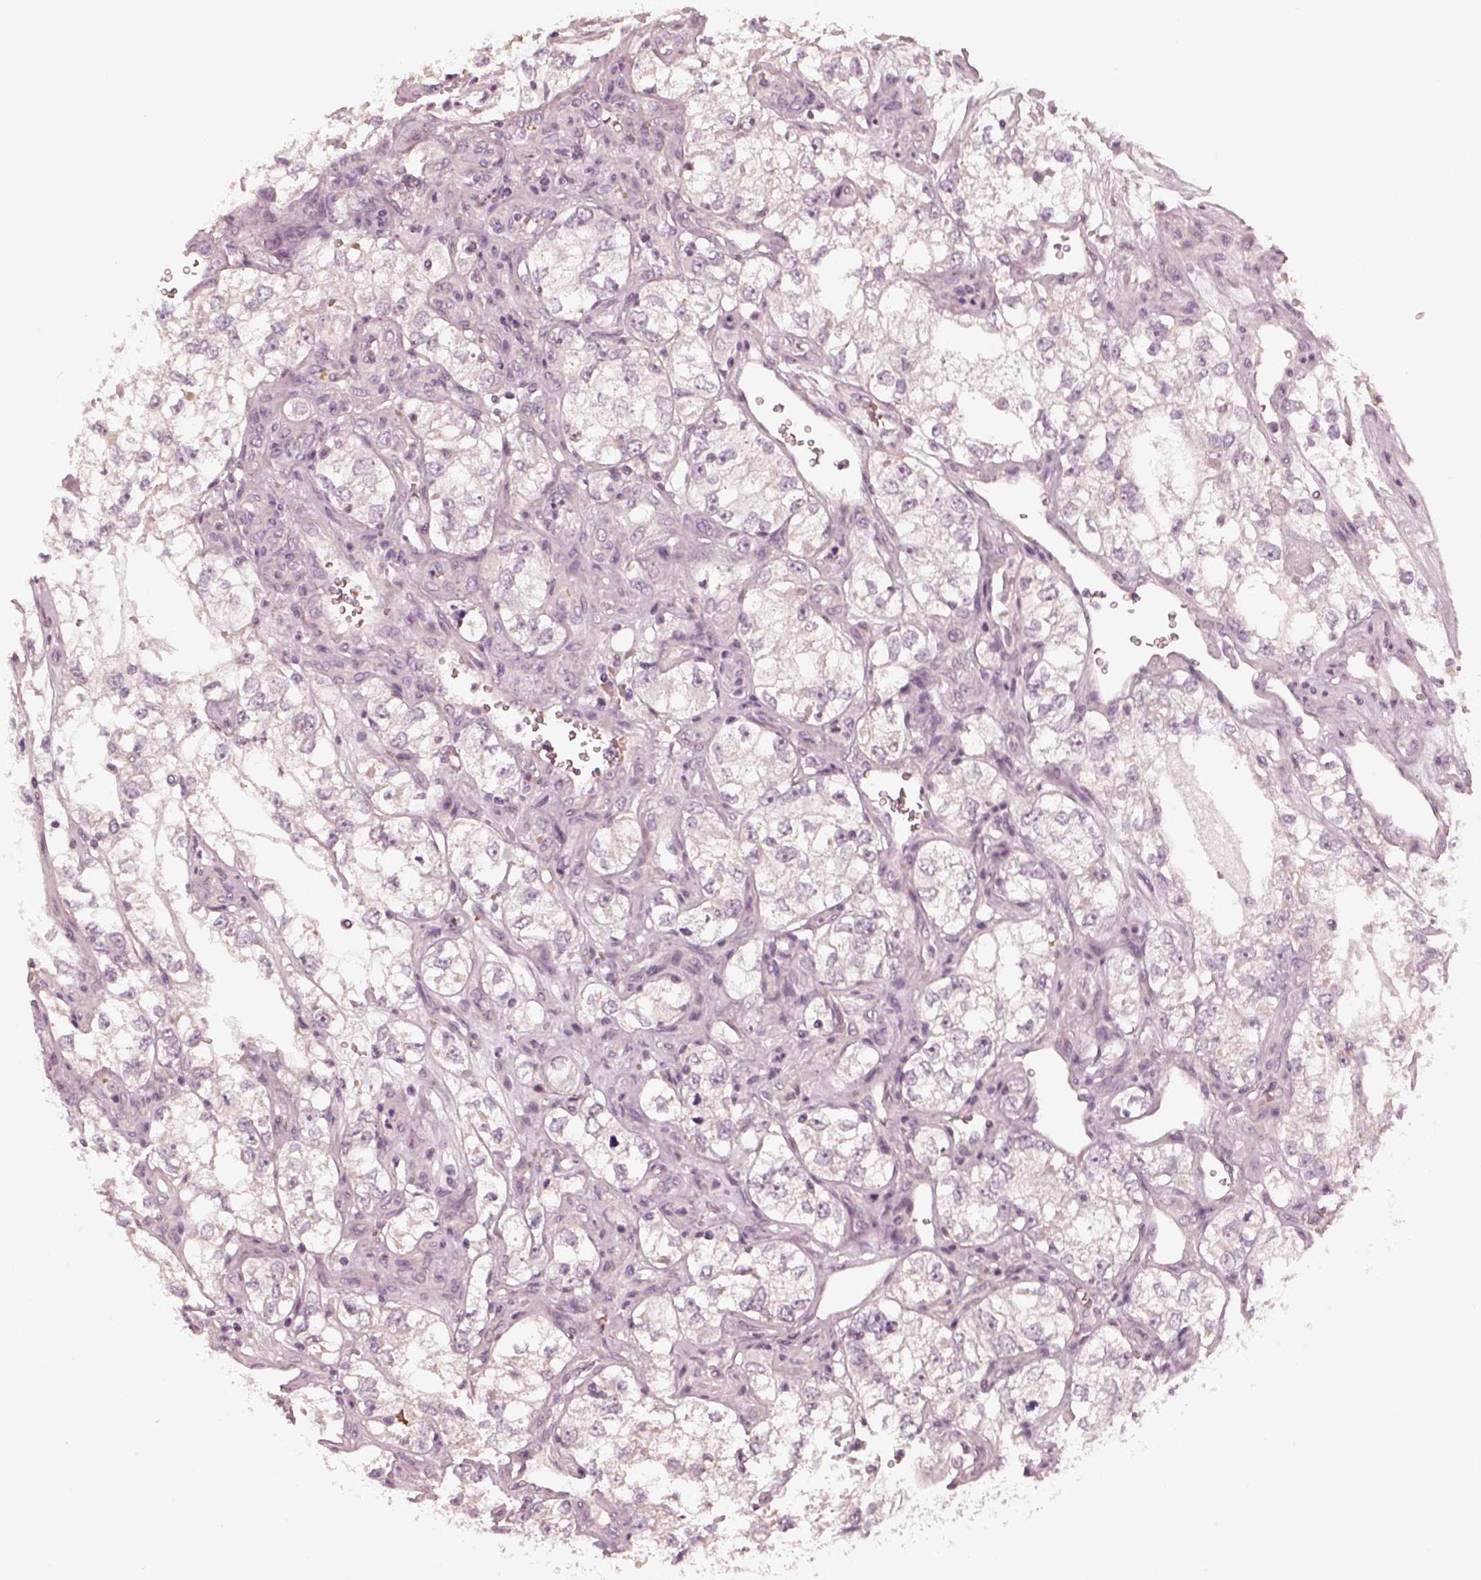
{"staining": {"intensity": "negative", "quantity": "none", "location": "none"}, "tissue": "renal cancer", "cell_type": "Tumor cells", "image_type": "cancer", "snomed": [{"axis": "morphology", "description": "Adenocarcinoma, NOS"}, {"axis": "topography", "description": "Kidney"}], "caption": "Tumor cells are negative for protein expression in human renal cancer.", "gene": "ANKLE1", "patient": {"sex": "female", "age": 59}}